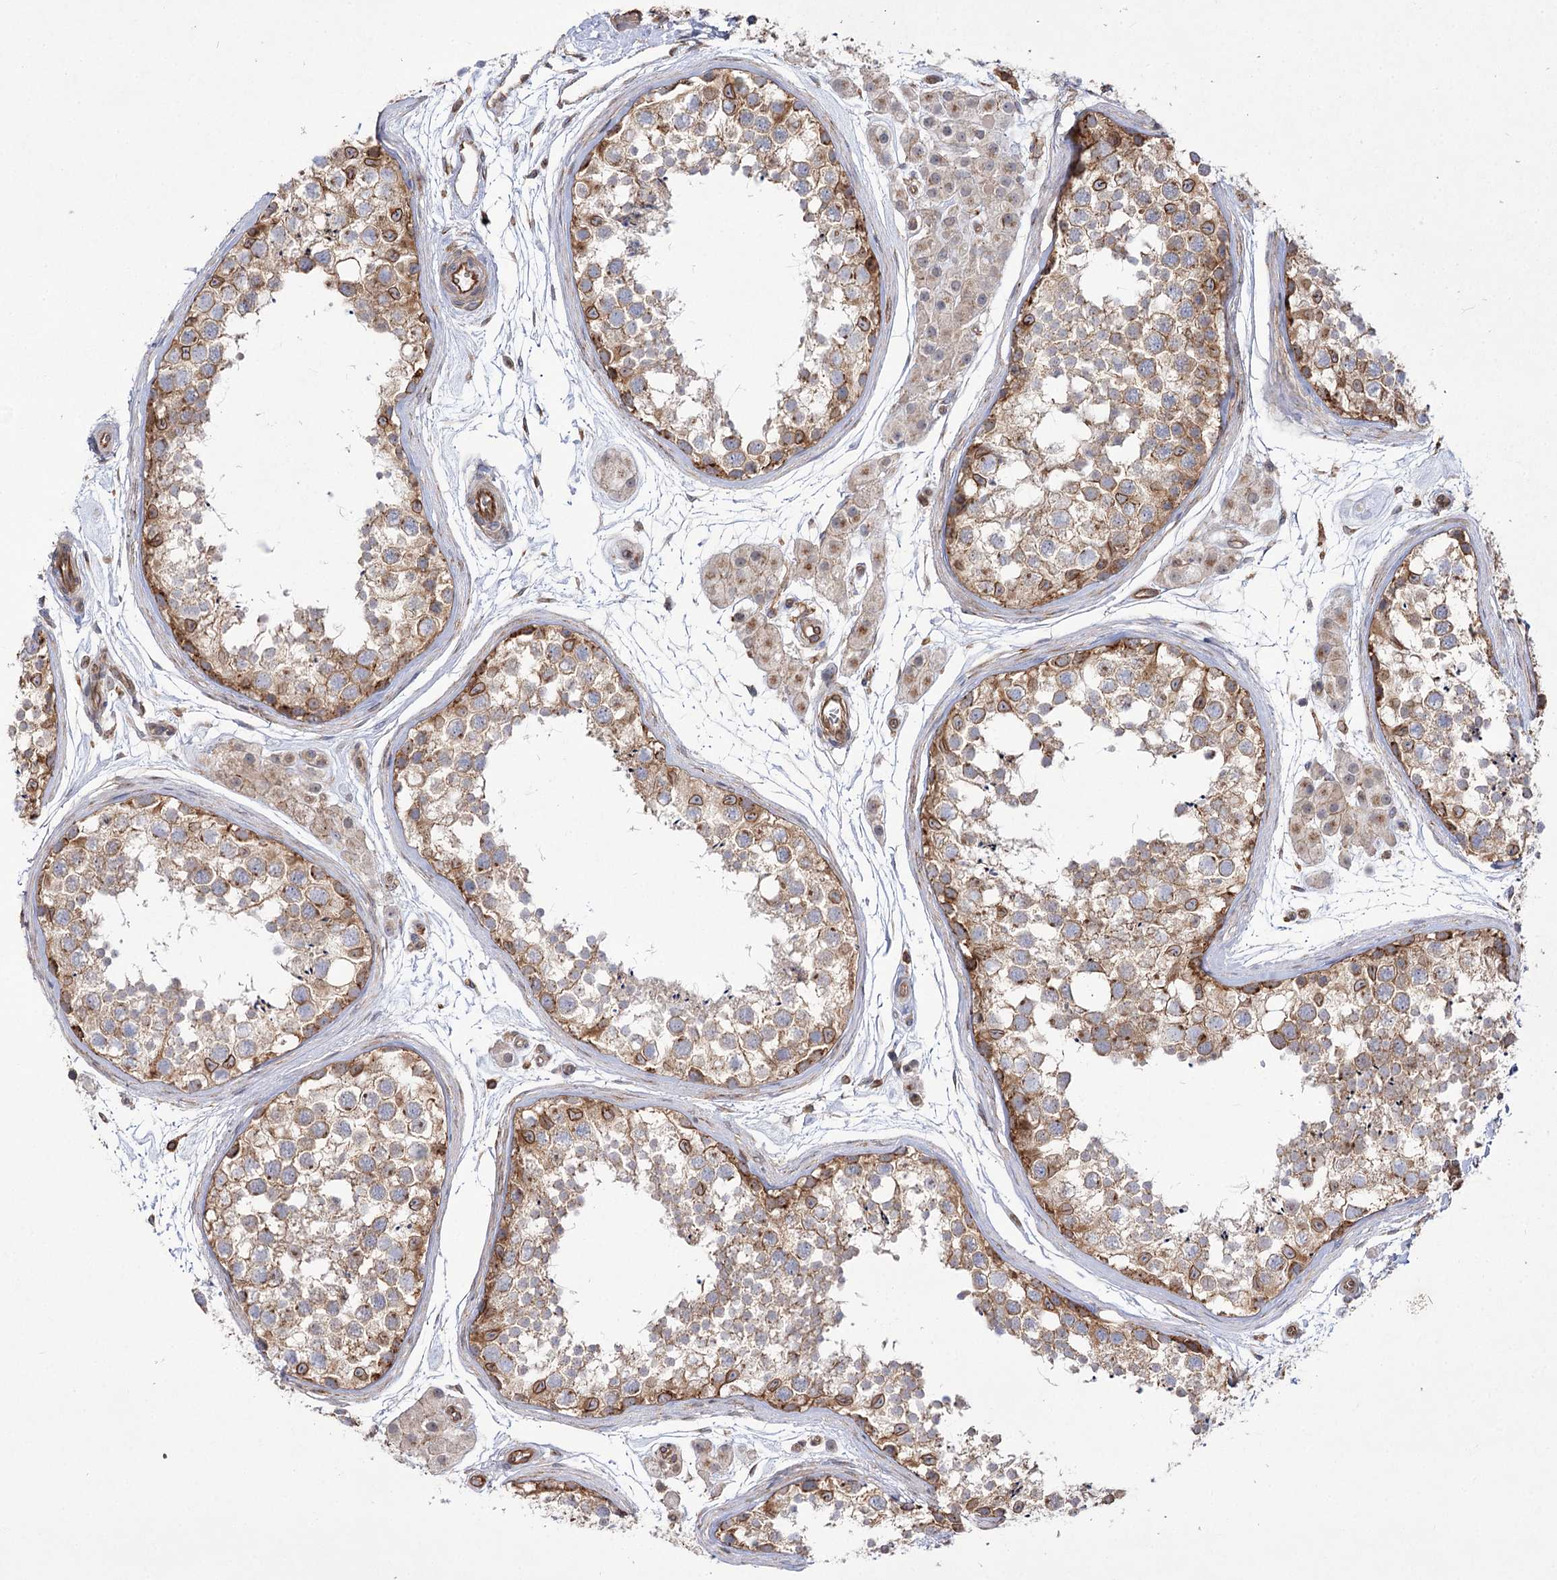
{"staining": {"intensity": "moderate", "quantity": ">75%", "location": "cytoplasmic/membranous"}, "tissue": "testis", "cell_type": "Cells in seminiferous ducts", "image_type": "normal", "snomed": [{"axis": "morphology", "description": "Normal tissue, NOS"}, {"axis": "topography", "description": "Testis"}], "caption": "This photomicrograph exhibits IHC staining of unremarkable testis, with medium moderate cytoplasmic/membranous staining in approximately >75% of cells in seminiferous ducts.", "gene": "SH3BP5L", "patient": {"sex": "male", "age": 56}}